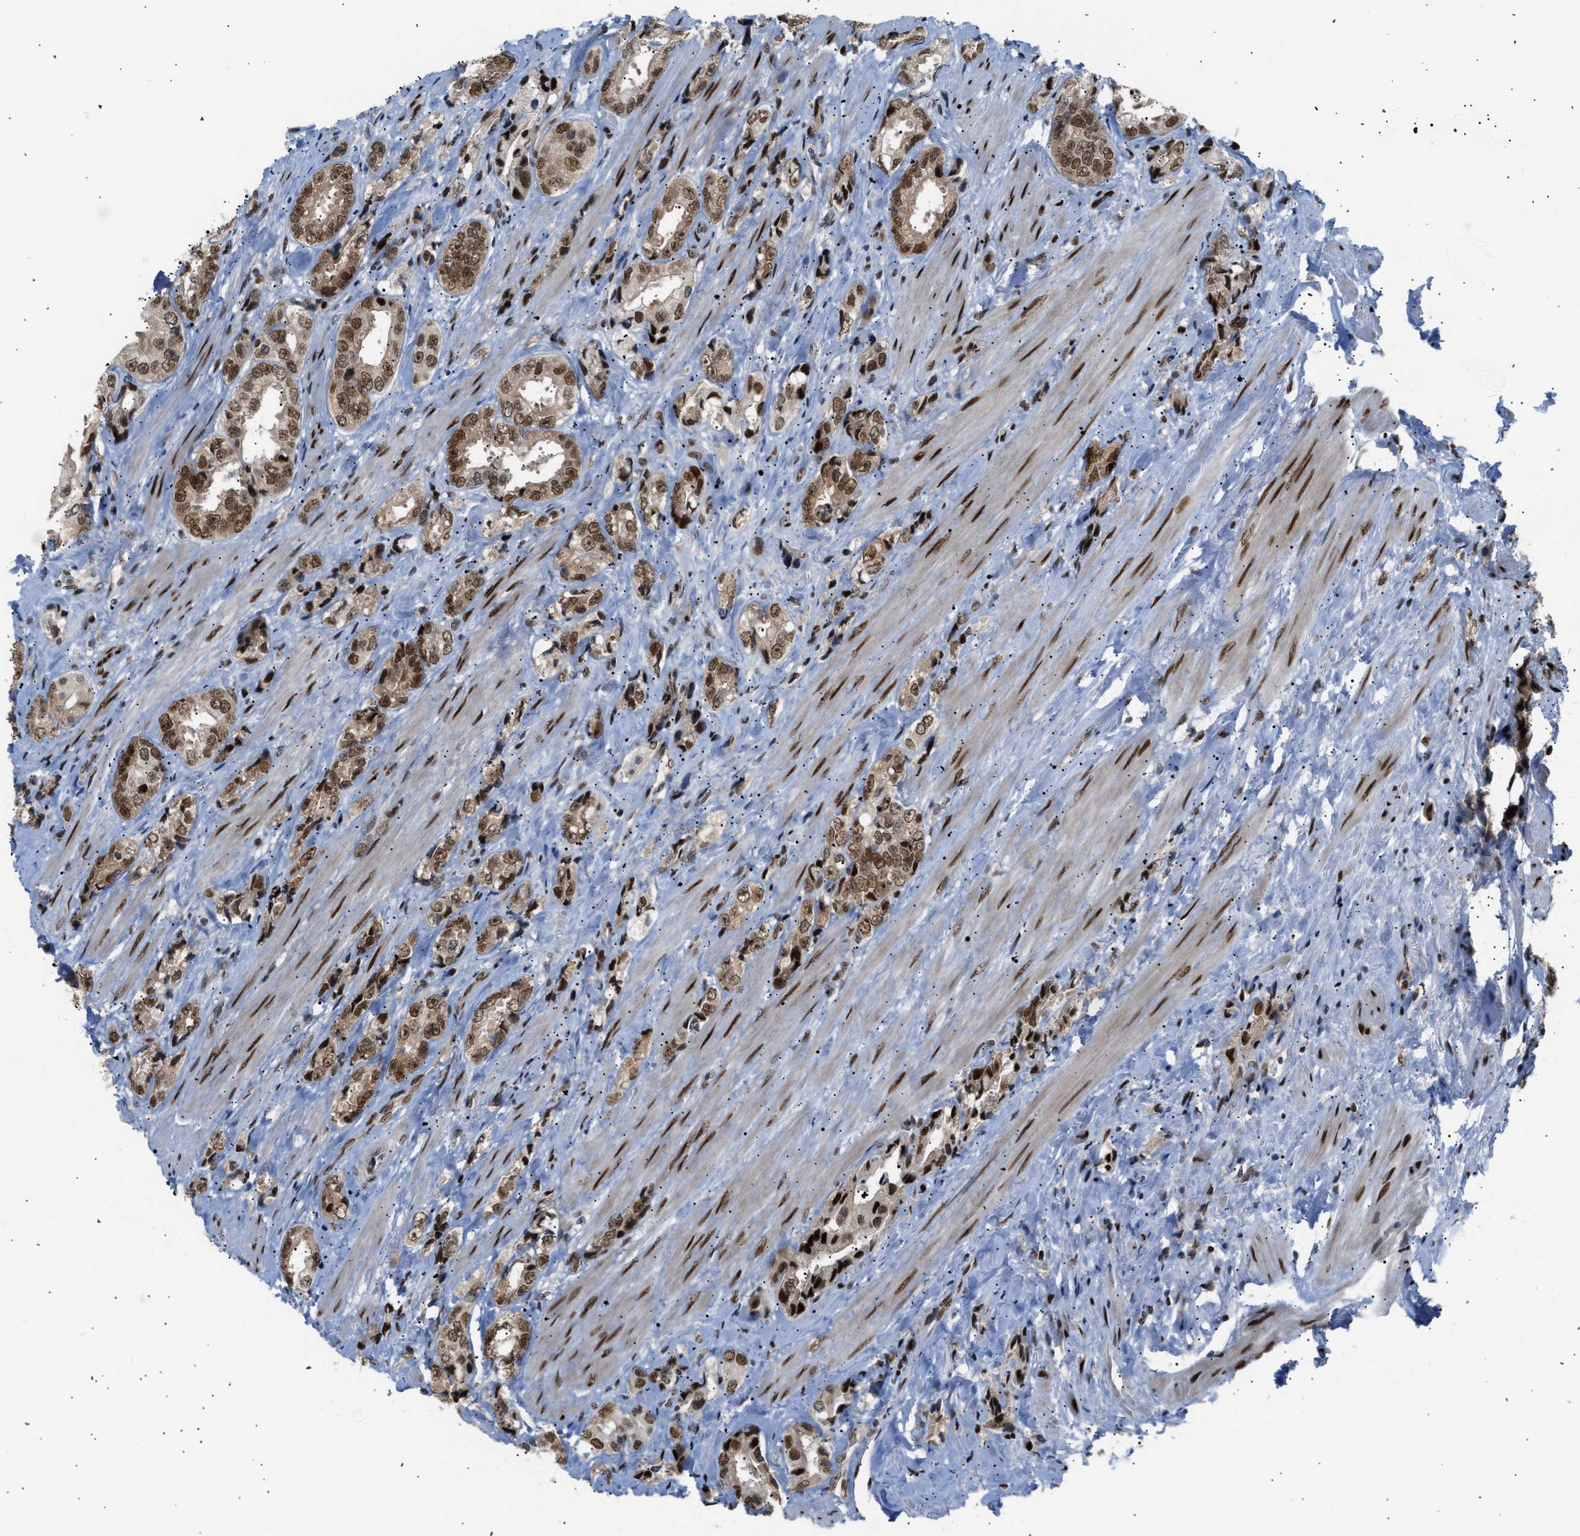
{"staining": {"intensity": "moderate", "quantity": ">75%", "location": "nuclear"}, "tissue": "prostate cancer", "cell_type": "Tumor cells", "image_type": "cancer", "snomed": [{"axis": "morphology", "description": "Adenocarcinoma, High grade"}, {"axis": "topography", "description": "Prostate"}], "caption": "Immunohistochemical staining of human prostate cancer exhibits medium levels of moderate nuclear expression in approximately >75% of tumor cells. The staining is performed using DAB (3,3'-diaminobenzidine) brown chromogen to label protein expression. The nuclei are counter-stained blue using hematoxylin.", "gene": "SSBP2", "patient": {"sex": "male", "age": 61}}